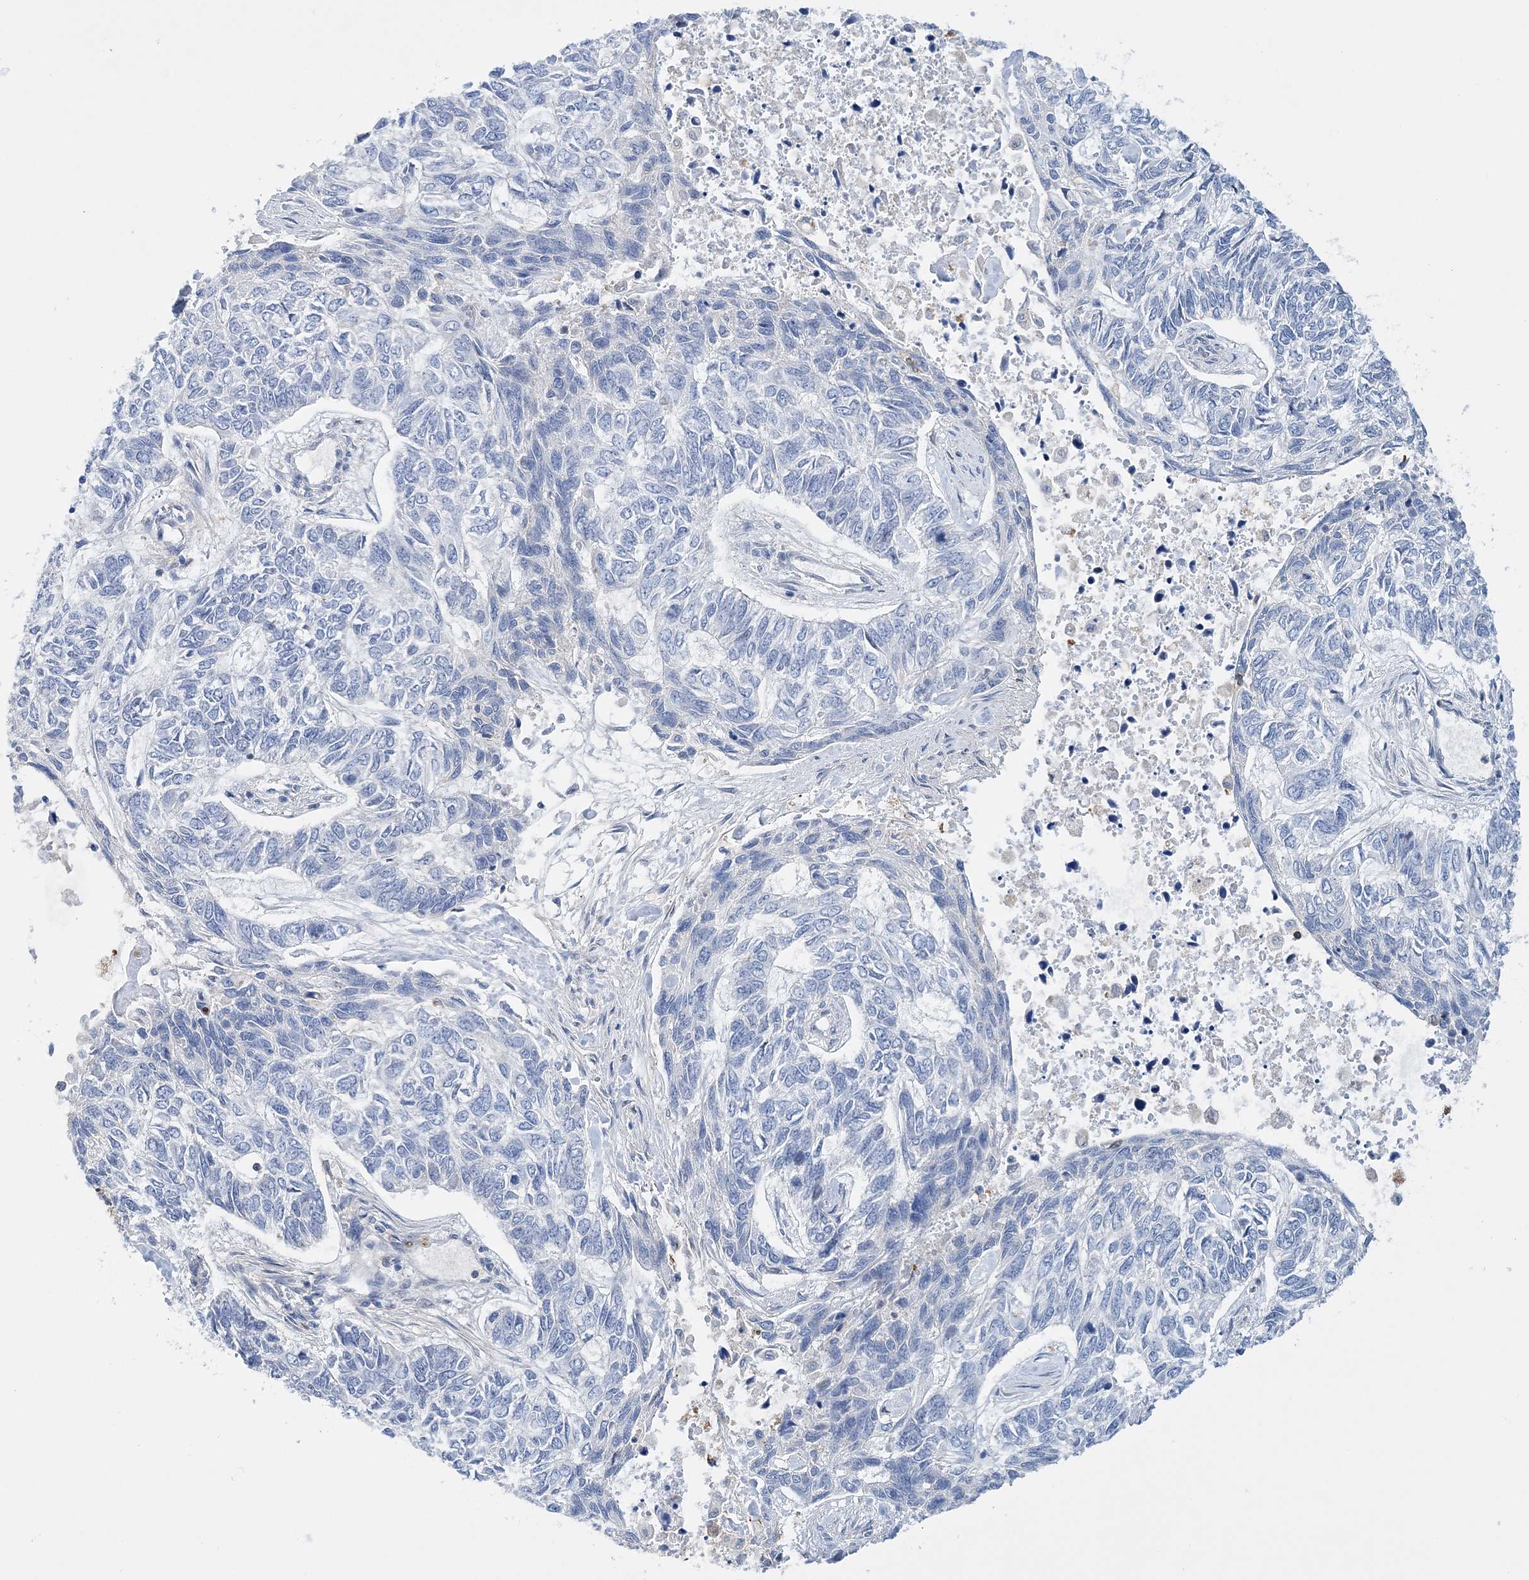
{"staining": {"intensity": "negative", "quantity": "none", "location": "none"}, "tissue": "skin cancer", "cell_type": "Tumor cells", "image_type": "cancer", "snomed": [{"axis": "morphology", "description": "Basal cell carcinoma"}, {"axis": "topography", "description": "Skin"}], "caption": "Immunohistochemical staining of skin cancer demonstrates no significant positivity in tumor cells.", "gene": "PRMT9", "patient": {"sex": "female", "age": 65}}